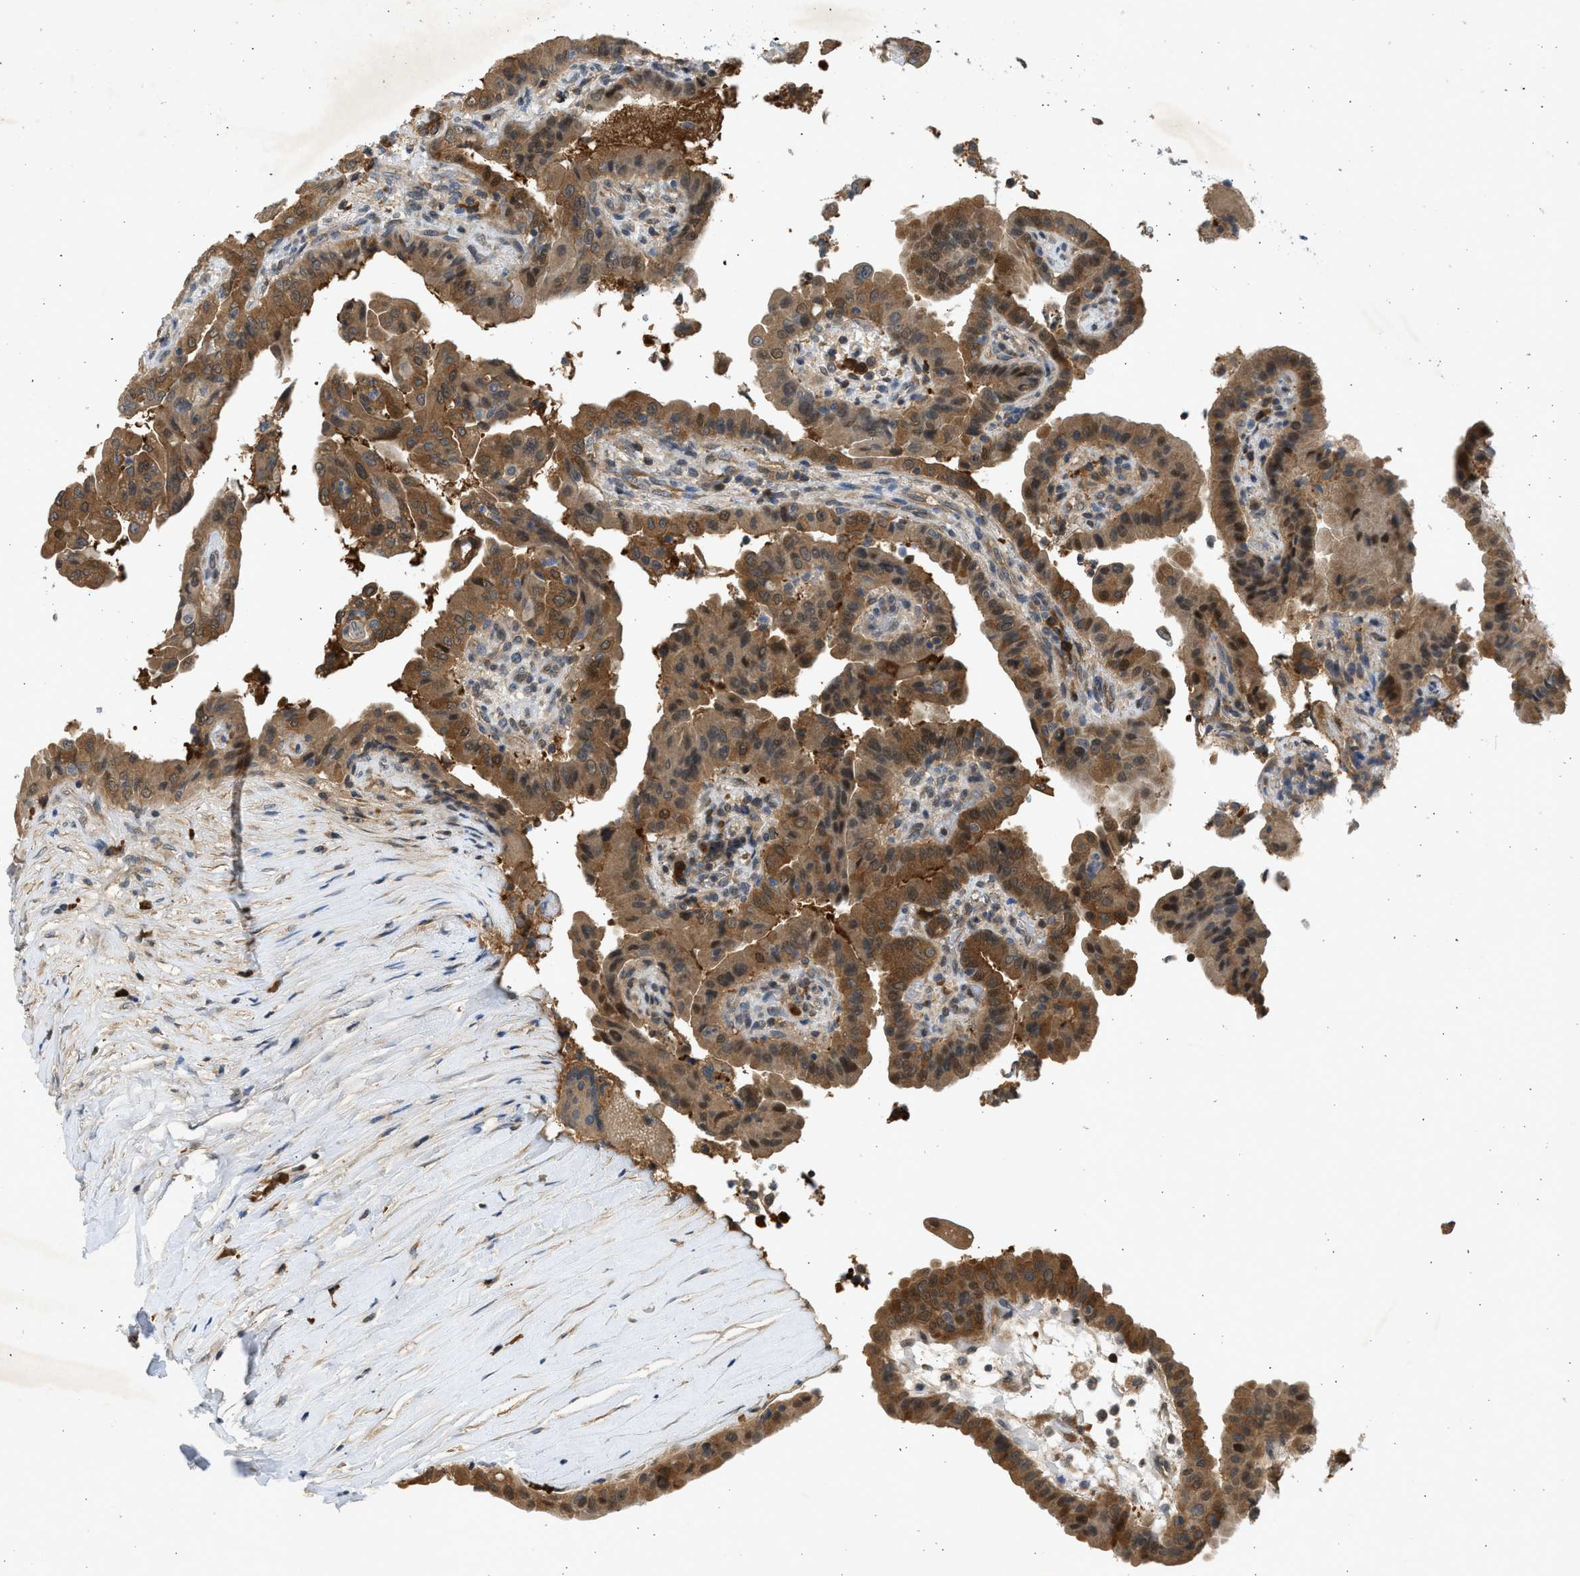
{"staining": {"intensity": "moderate", "quantity": ">75%", "location": "cytoplasmic/membranous"}, "tissue": "thyroid cancer", "cell_type": "Tumor cells", "image_type": "cancer", "snomed": [{"axis": "morphology", "description": "Papillary adenocarcinoma, NOS"}, {"axis": "topography", "description": "Thyroid gland"}], "caption": "Immunohistochemical staining of human thyroid papillary adenocarcinoma exhibits medium levels of moderate cytoplasmic/membranous positivity in approximately >75% of tumor cells.", "gene": "MAPK7", "patient": {"sex": "male", "age": 33}}